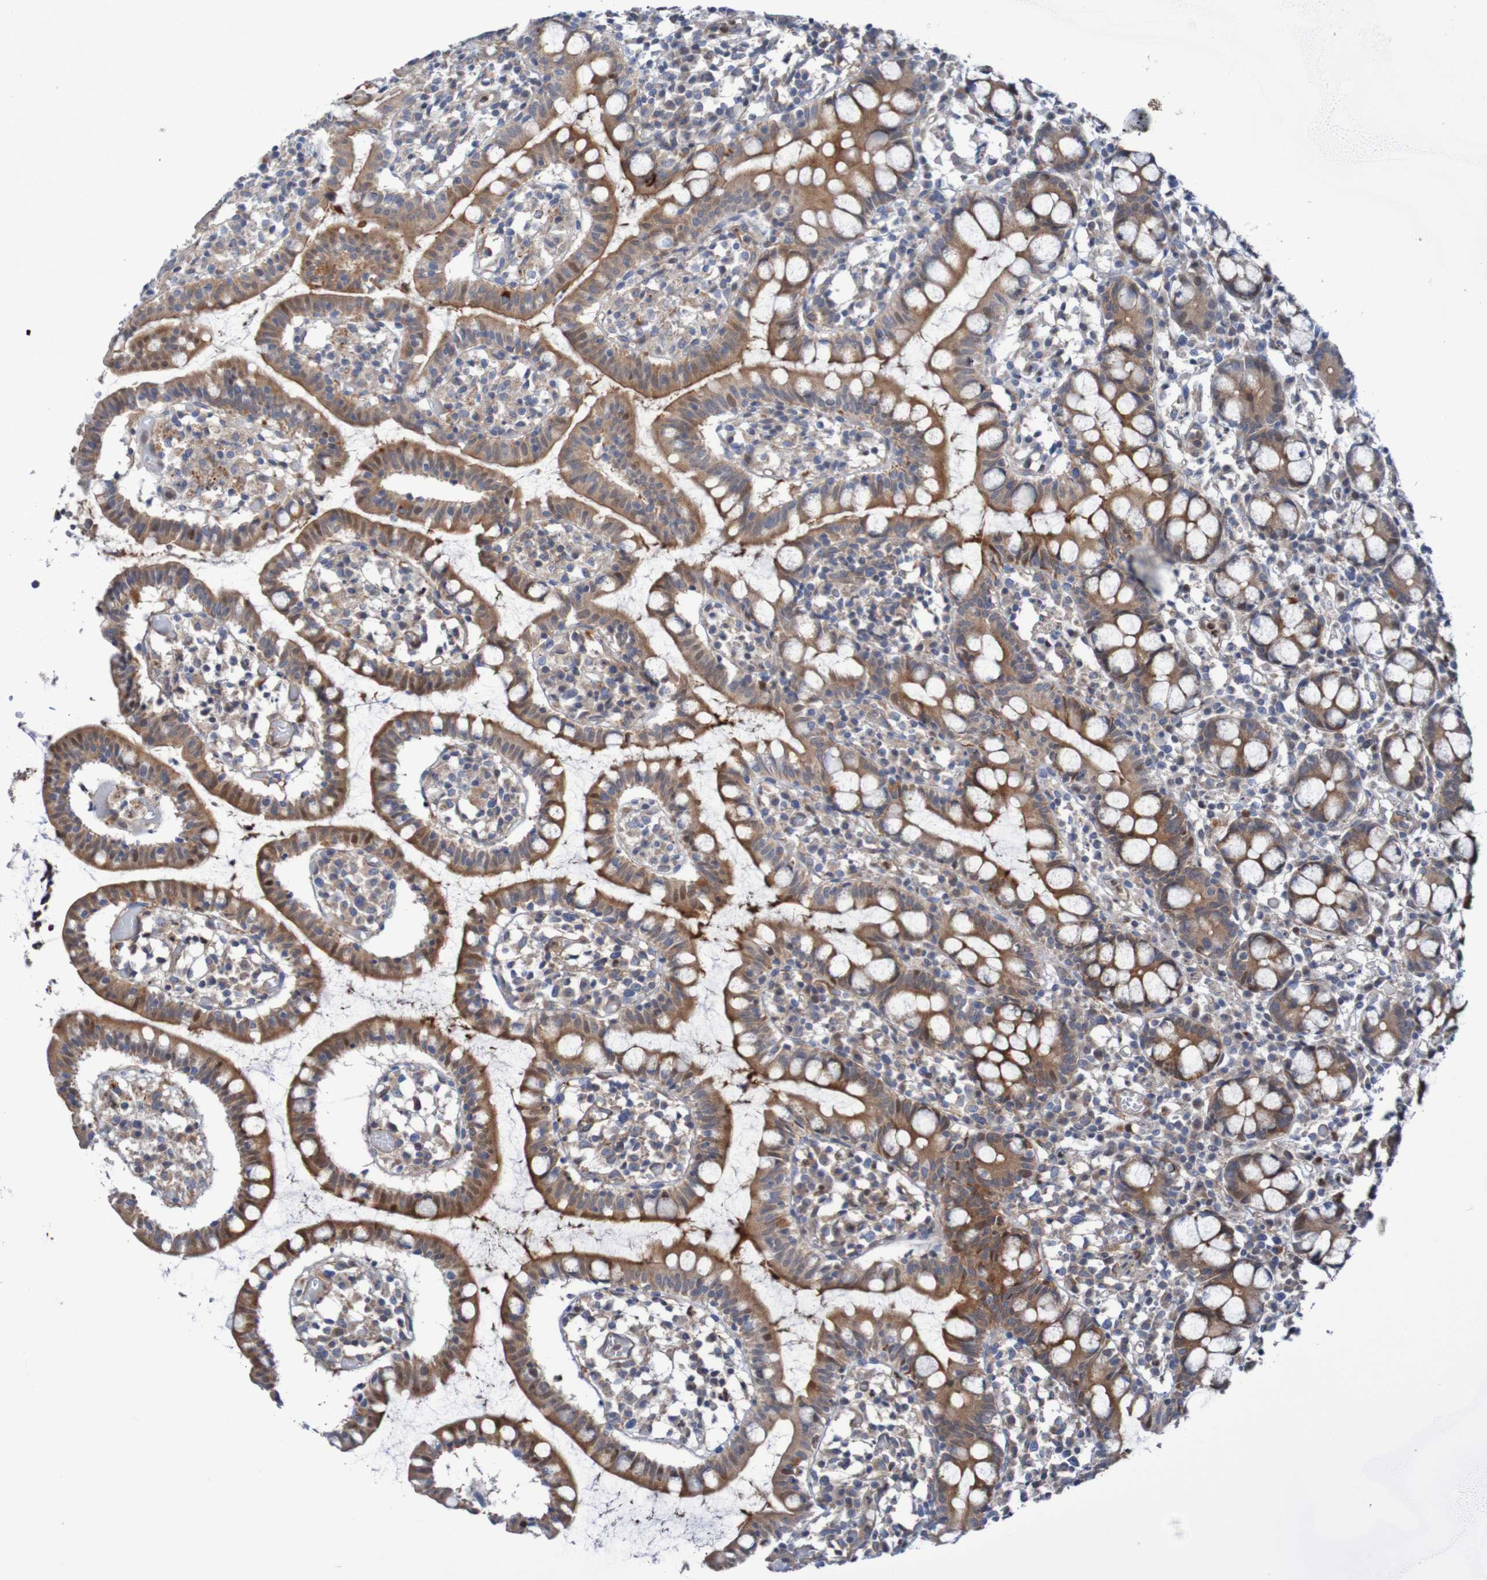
{"staining": {"intensity": "strong", "quantity": ">75%", "location": "cytoplasmic/membranous"}, "tissue": "small intestine", "cell_type": "Glandular cells", "image_type": "normal", "snomed": [{"axis": "morphology", "description": "Normal tissue, NOS"}, {"axis": "morphology", "description": "Cystadenocarcinoma, serous, Metastatic site"}, {"axis": "topography", "description": "Small intestine"}], "caption": "Benign small intestine demonstrates strong cytoplasmic/membranous staining in about >75% of glandular cells.", "gene": "ANGPT4", "patient": {"sex": "female", "age": 61}}